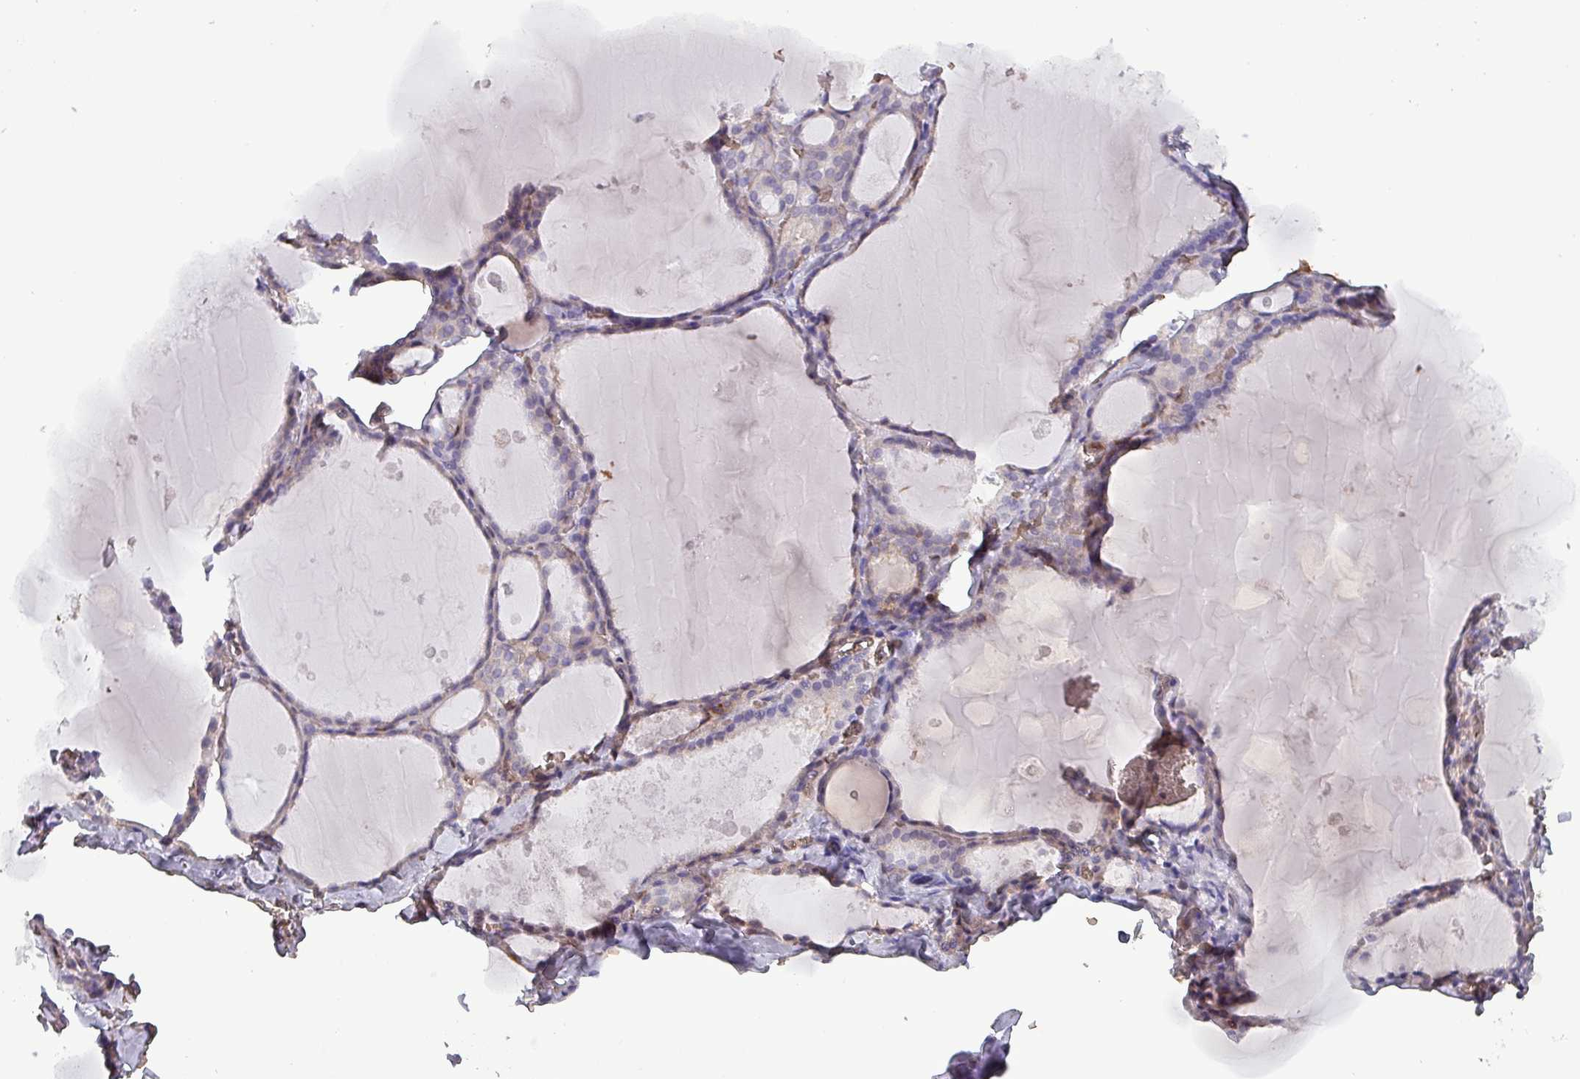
{"staining": {"intensity": "weak", "quantity": "25%-75%", "location": "cytoplasmic/membranous"}, "tissue": "thyroid gland", "cell_type": "Glandular cells", "image_type": "normal", "snomed": [{"axis": "morphology", "description": "Normal tissue, NOS"}, {"axis": "topography", "description": "Thyroid gland"}], "caption": "Human thyroid gland stained with a brown dye shows weak cytoplasmic/membranous positive positivity in approximately 25%-75% of glandular cells.", "gene": "PSMB8", "patient": {"sex": "male", "age": 56}}